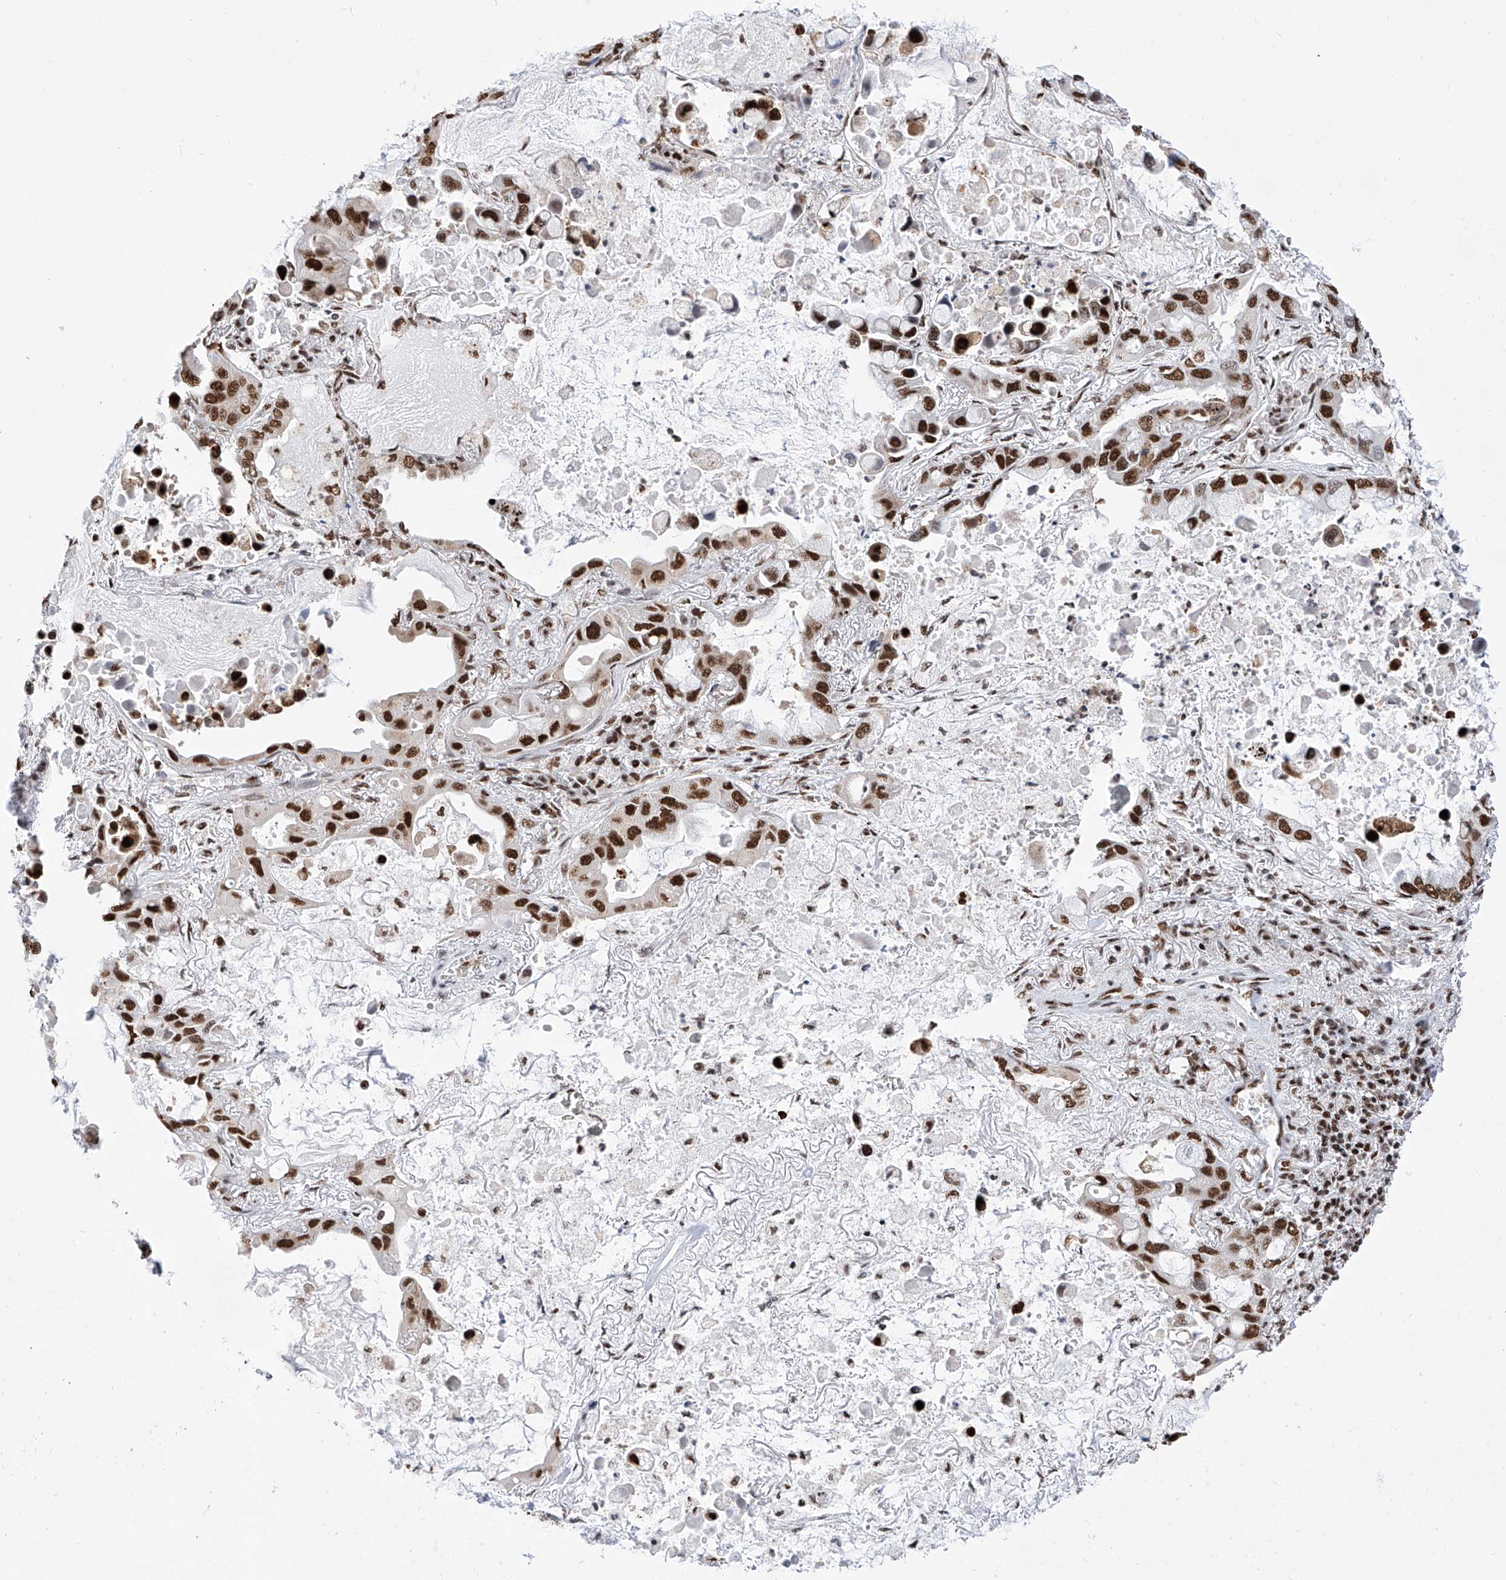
{"staining": {"intensity": "strong", "quantity": ">75%", "location": "nuclear"}, "tissue": "lung cancer", "cell_type": "Tumor cells", "image_type": "cancer", "snomed": [{"axis": "morphology", "description": "Adenocarcinoma, NOS"}, {"axis": "topography", "description": "Lung"}], "caption": "Immunohistochemistry (DAB (3,3'-diaminobenzidine)) staining of lung cancer exhibits strong nuclear protein staining in approximately >75% of tumor cells. (Stains: DAB (3,3'-diaminobenzidine) in brown, nuclei in blue, Microscopy: brightfield microscopy at high magnification).", "gene": "SRSF6", "patient": {"sex": "male", "age": 64}}